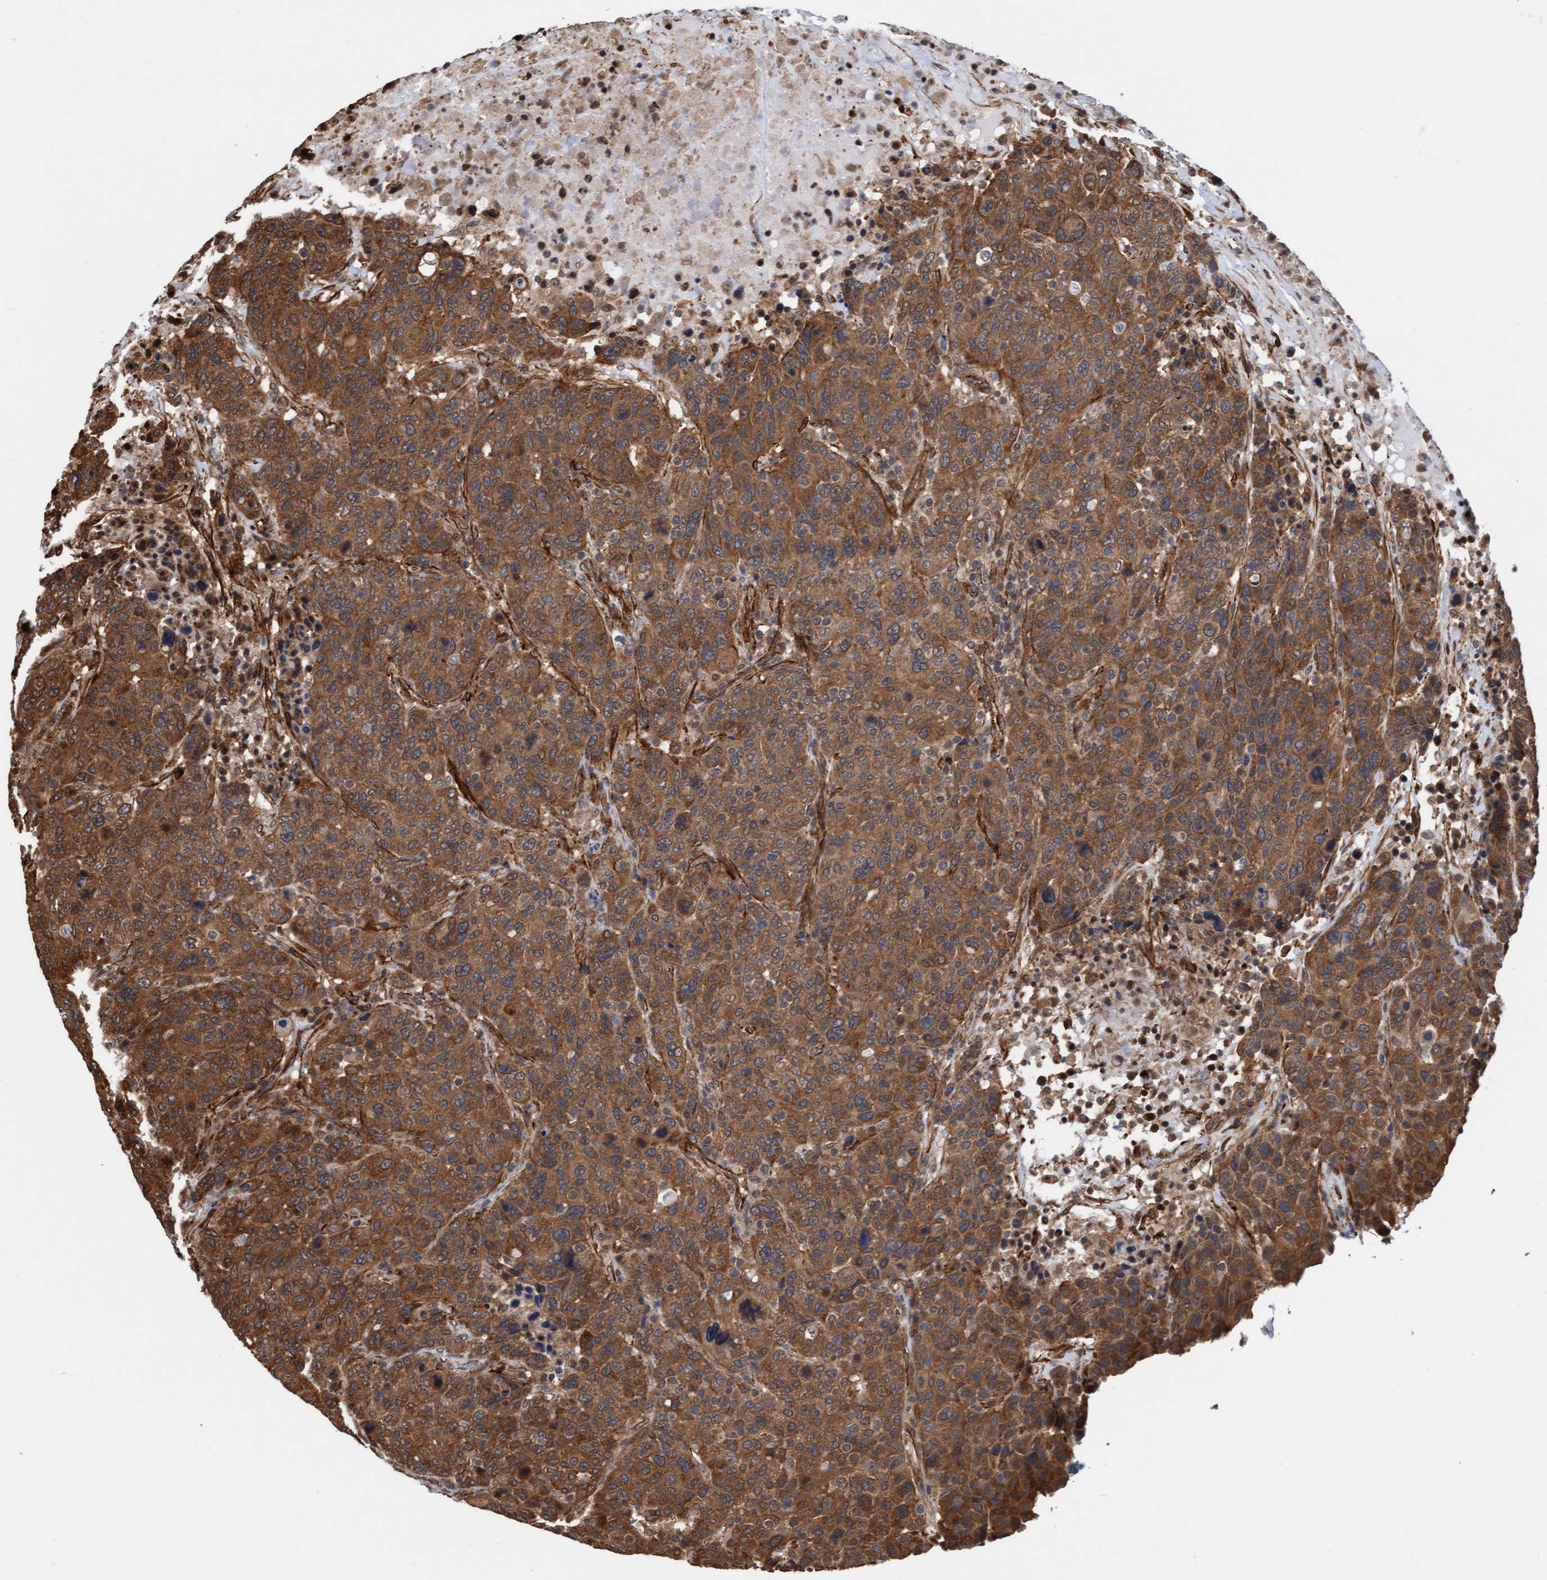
{"staining": {"intensity": "strong", "quantity": ">75%", "location": "cytoplasmic/membranous"}, "tissue": "breast cancer", "cell_type": "Tumor cells", "image_type": "cancer", "snomed": [{"axis": "morphology", "description": "Duct carcinoma"}, {"axis": "topography", "description": "Breast"}], "caption": "This histopathology image demonstrates breast infiltrating ductal carcinoma stained with immunohistochemistry to label a protein in brown. The cytoplasmic/membranous of tumor cells show strong positivity for the protein. Nuclei are counter-stained blue.", "gene": "STXBP4", "patient": {"sex": "female", "age": 37}}